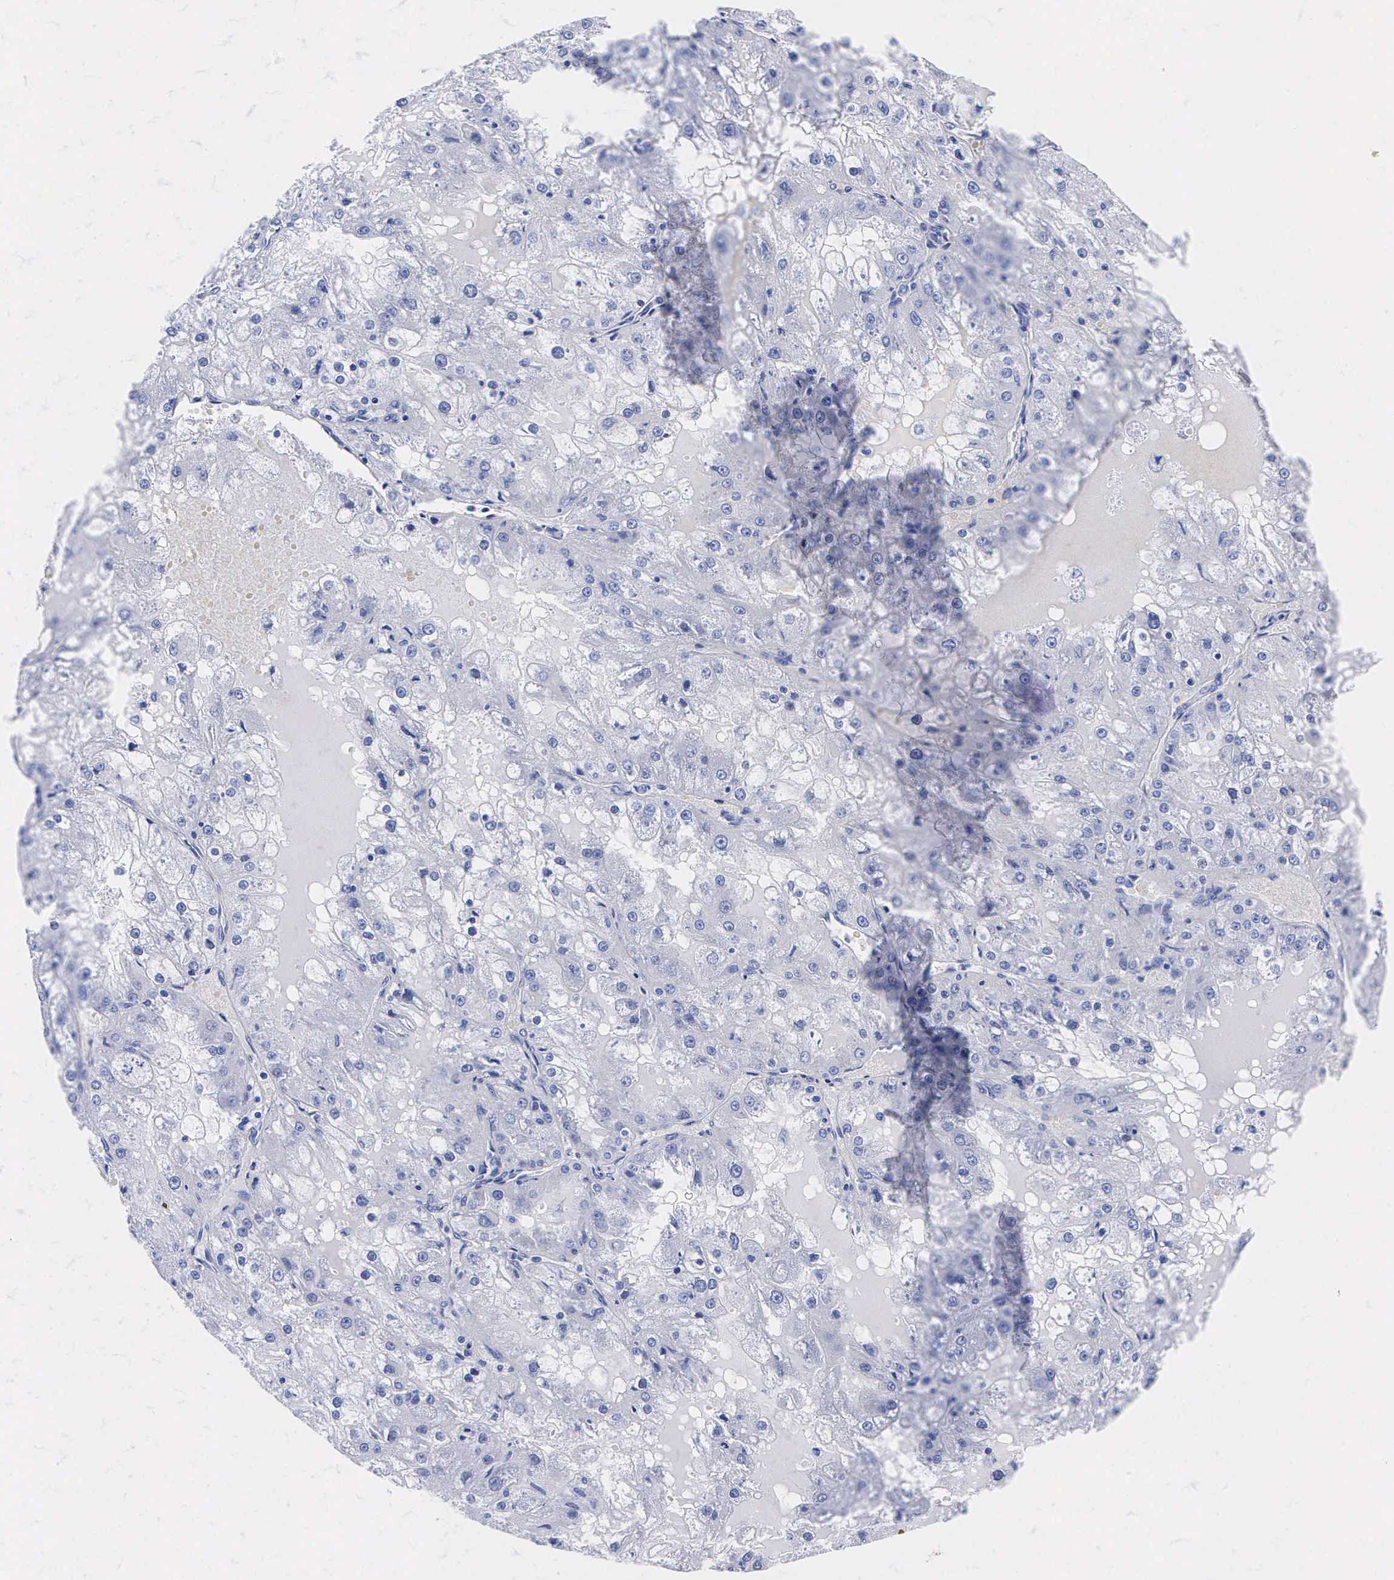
{"staining": {"intensity": "negative", "quantity": "none", "location": "none"}, "tissue": "renal cancer", "cell_type": "Tumor cells", "image_type": "cancer", "snomed": [{"axis": "morphology", "description": "Adenocarcinoma, NOS"}, {"axis": "topography", "description": "Kidney"}], "caption": "Adenocarcinoma (renal) stained for a protein using immunohistochemistry (IHC) demonstrates no positivity tumor cells.", "gene": "ENO2", "patient": {"sex": "female", "age": 74}}